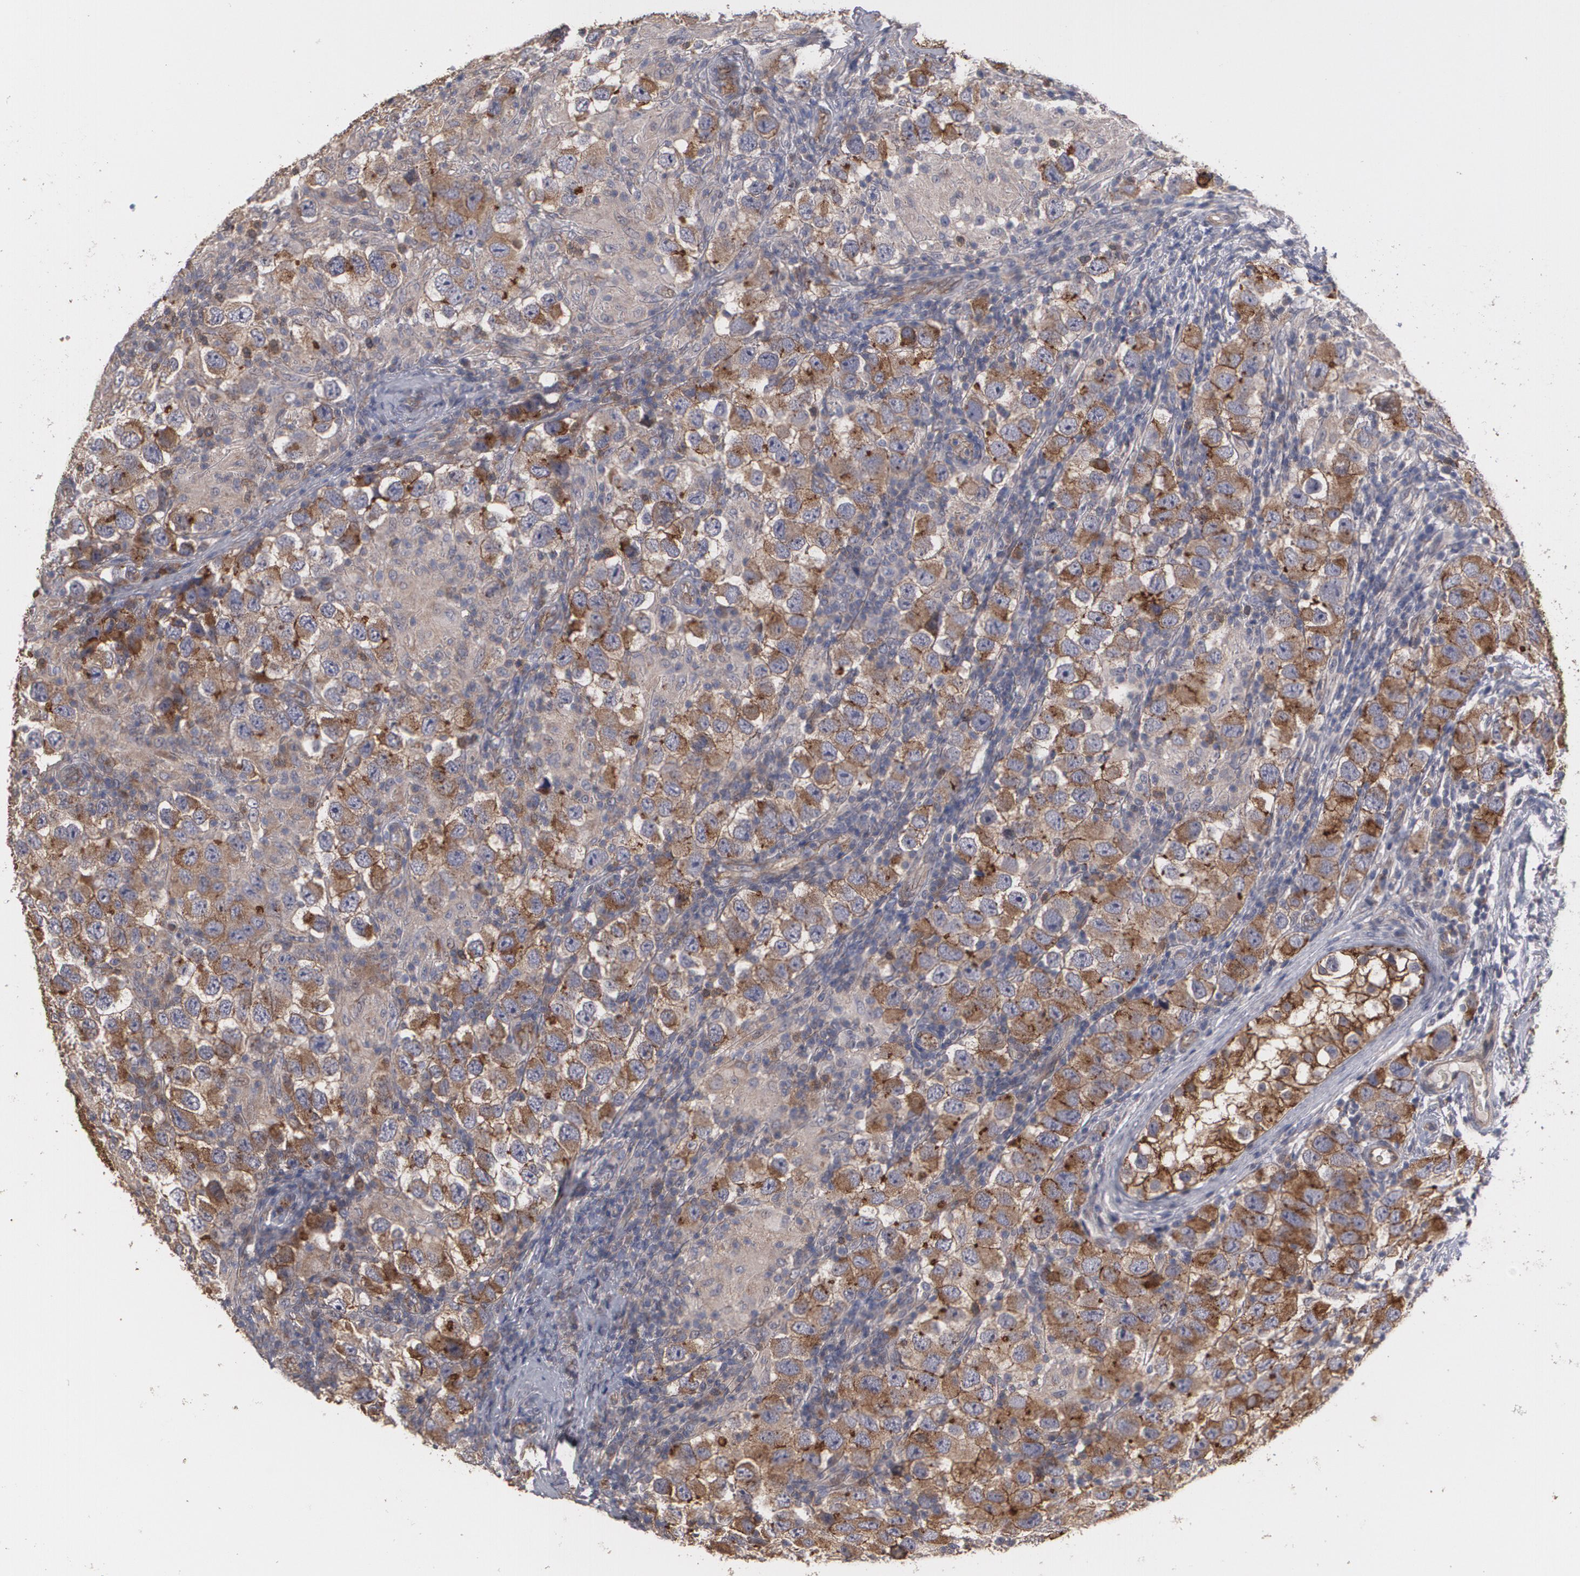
{"staining": {"intensity": "moderate", "quantity": ">75%", "location": "cytoplasmic/membranous"}, "tissue": "testis cancer", "cell_type": "Tumor cells", "image_type": "cancer", "snomed": [{"axis": "morphology", "description": "Carcinoma, Embryonal, NOS"}, {"axis": "topography", "description": "Testis"}], "caption": "The histopathology image reveals staining of testis embryonal carcinoma, revealing moderate cytoplasmic/membranous protein positivity (brown color) within tumor cells. The protein is stained brown, and the nuclei are stained in blue (DAB IHC with brightfield microscopy, high magnification).", "gene": "TJP1", "patient": {"sex": "male", "age": 21}}